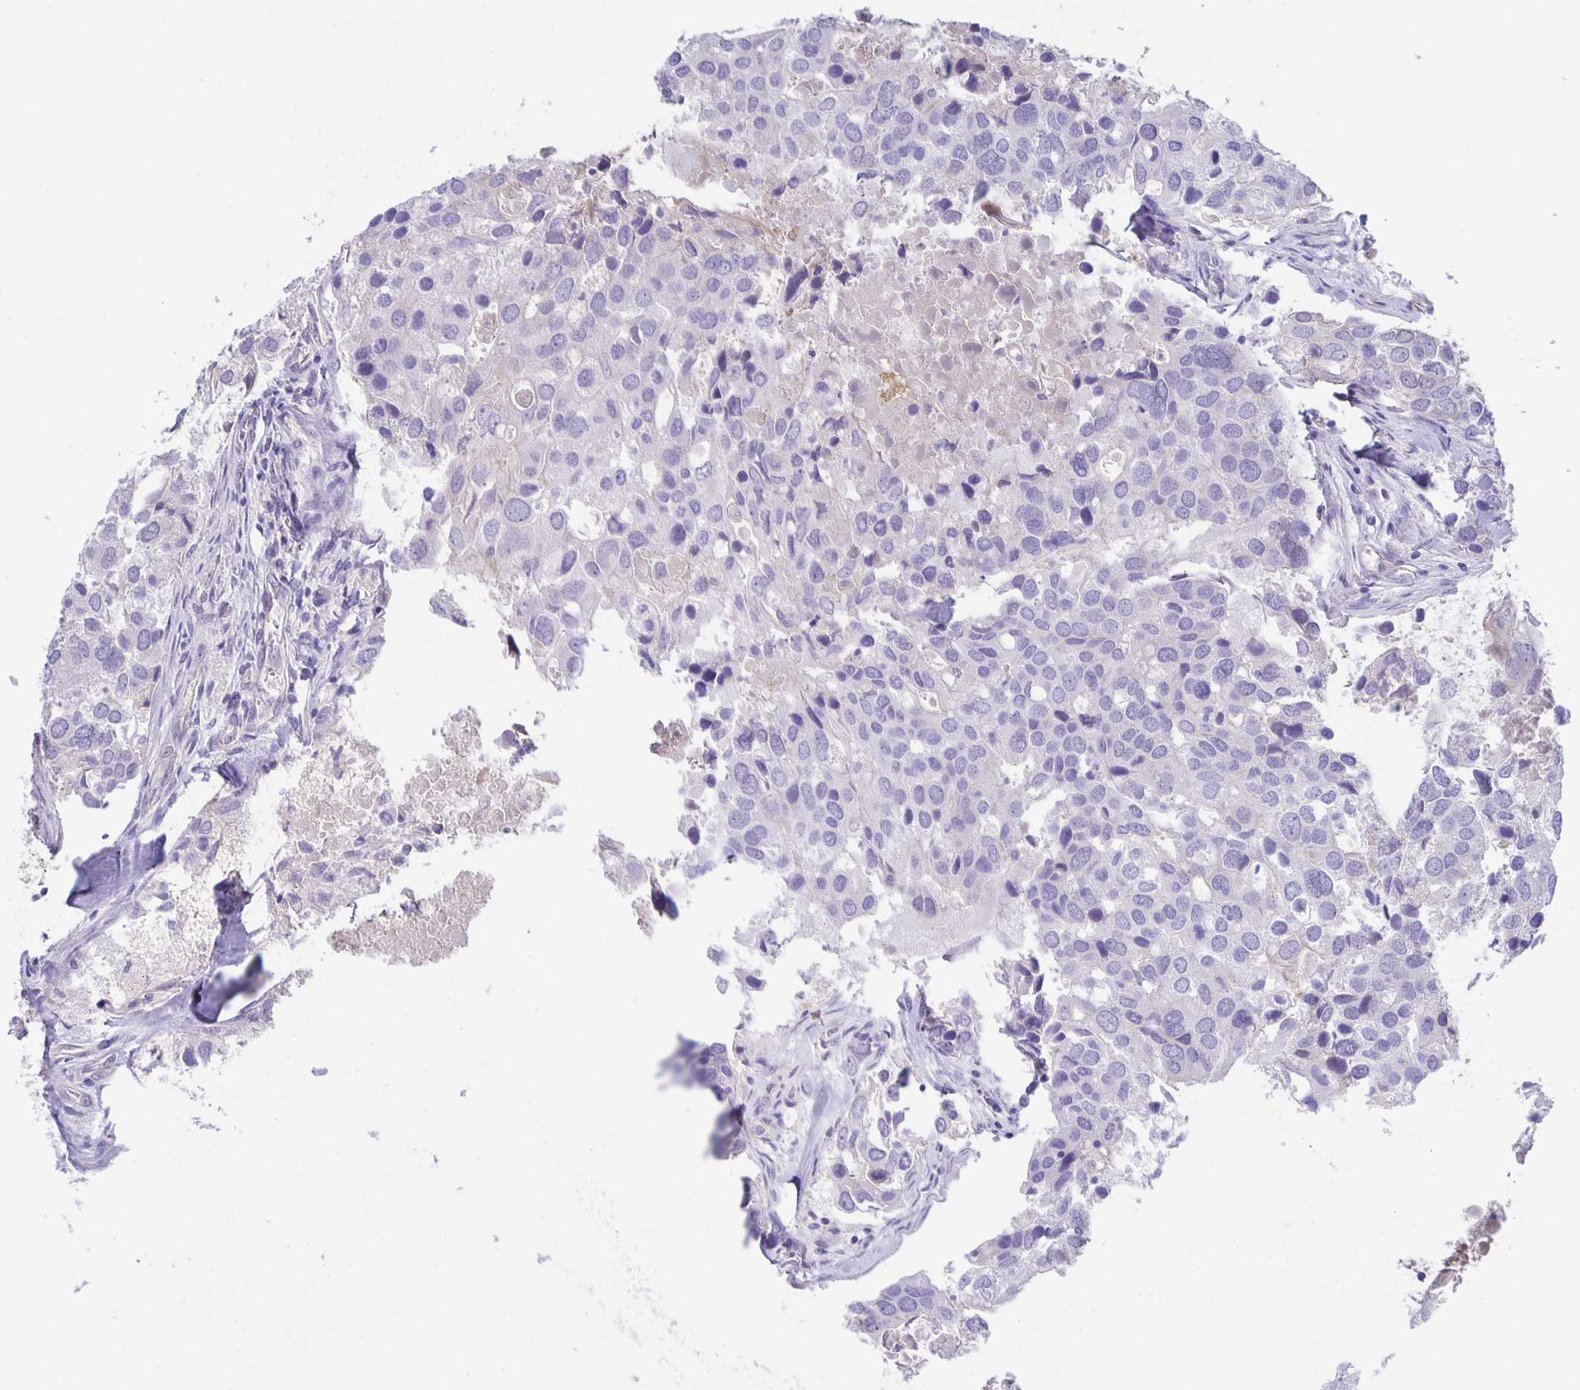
{"staining": {"intensity": "negative", "quantity": "none", "location": "none"}, "tissue": "breast cancer", "cell_type": "Tumor cells", "image_type": "cancer", "snomed": [{"axis": "morphology", "description": "Duct carcinoma"}, {"axis": "topography", "description": "Breast"}], "caption": "The immunohistochemistry photomicrograph has no significant staining in tumor cells of infiltrating ductal carcinoma (breast) tissue.", "gene": "PTPN3", "patient": {"sex": "female", "age": 83}}